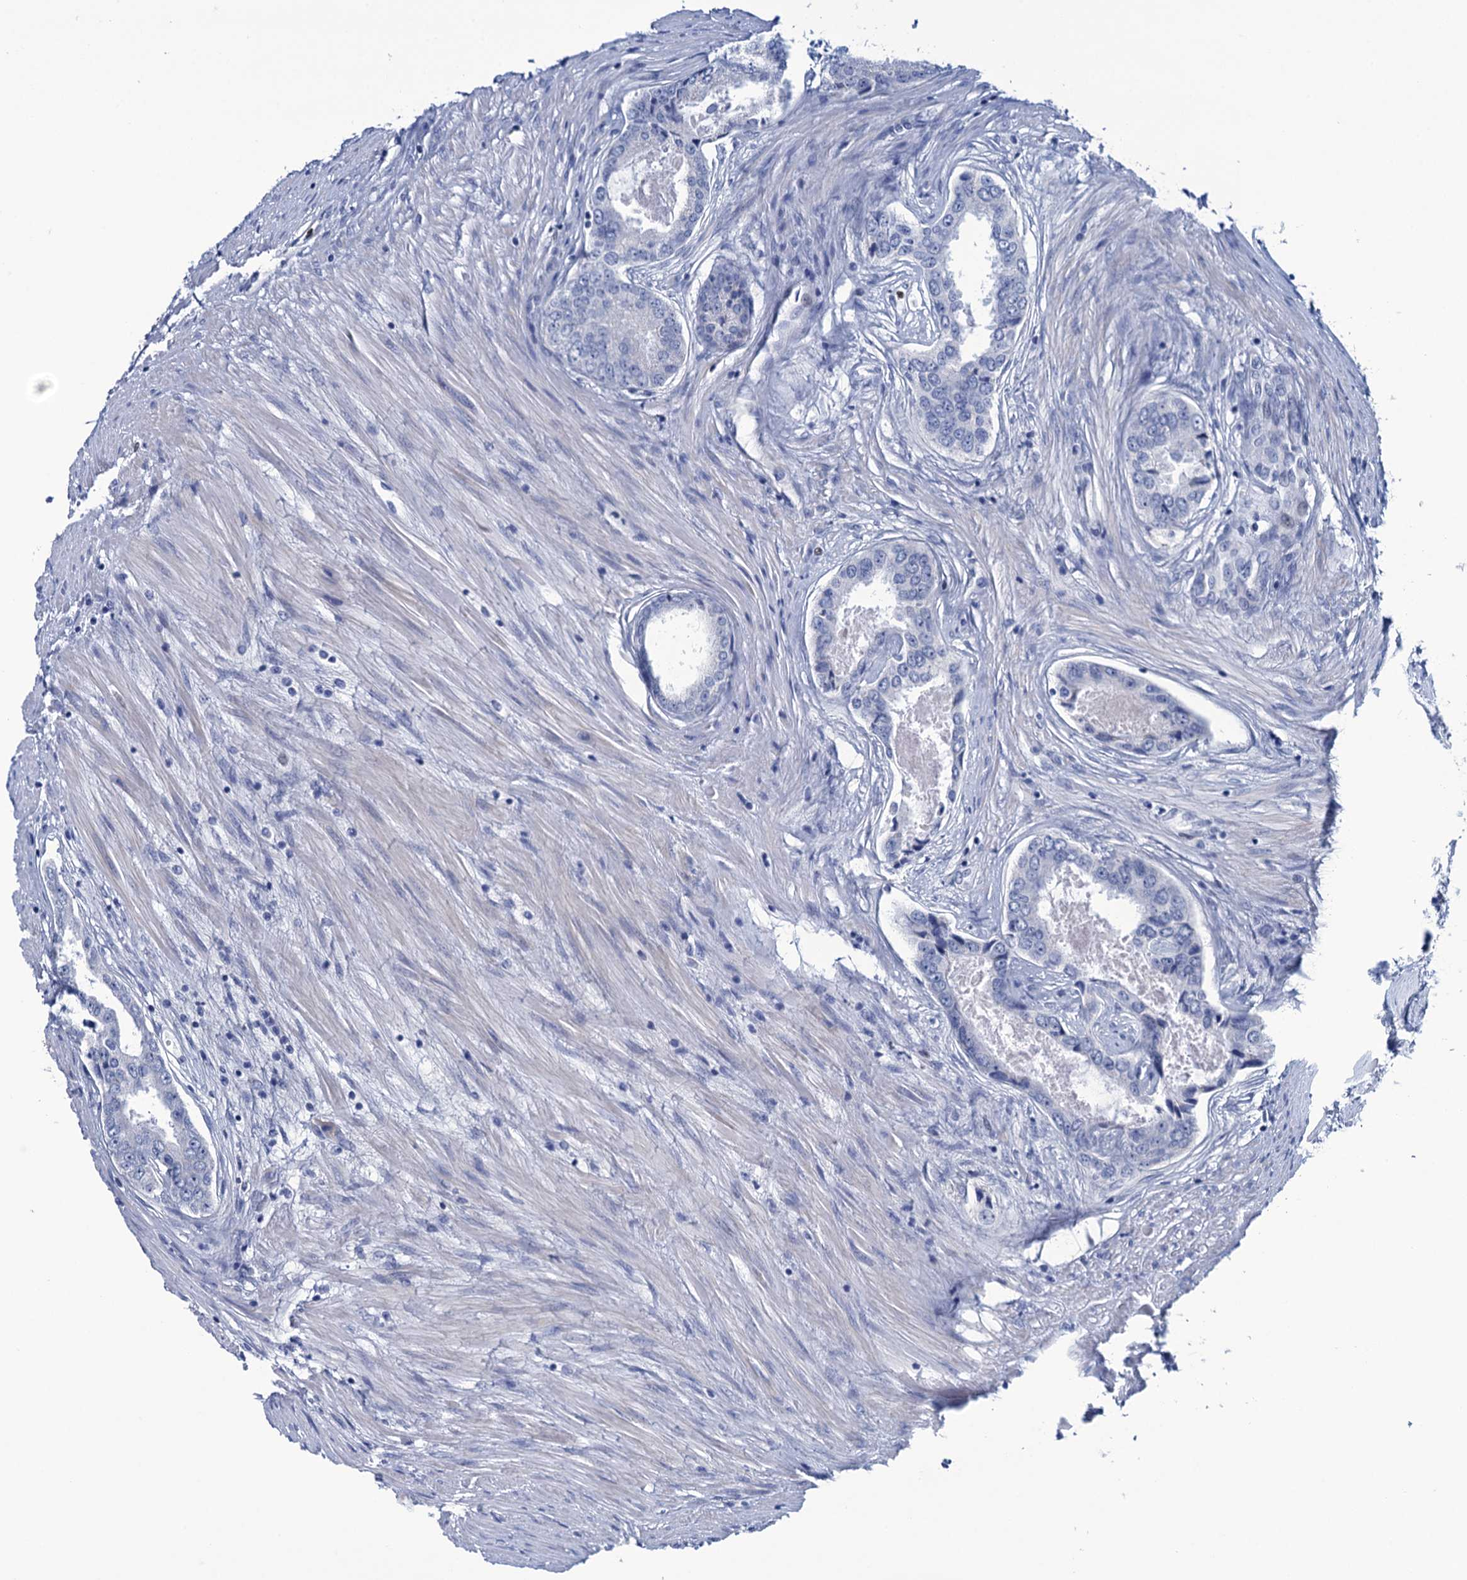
{"staining": {"intensity": "negative", "quantity": "none", "location": "none"}, "tissue": "prostate cancer", "cell_type": "Tumor cells", "image_type": "cancer", "snomed": [{"axis": "morphology", "description": "Adenocarcinoma, Low grade"}, {"axis": "topography", "description": "Prostate"}], "caption": "Immunohistochemistry (IHC) of human adenocarcinoma (low-grade) (prostate) displays no staining in tumor cells.", "gene": "RHCG", "patient": {"sex": "male", "age": 68}}